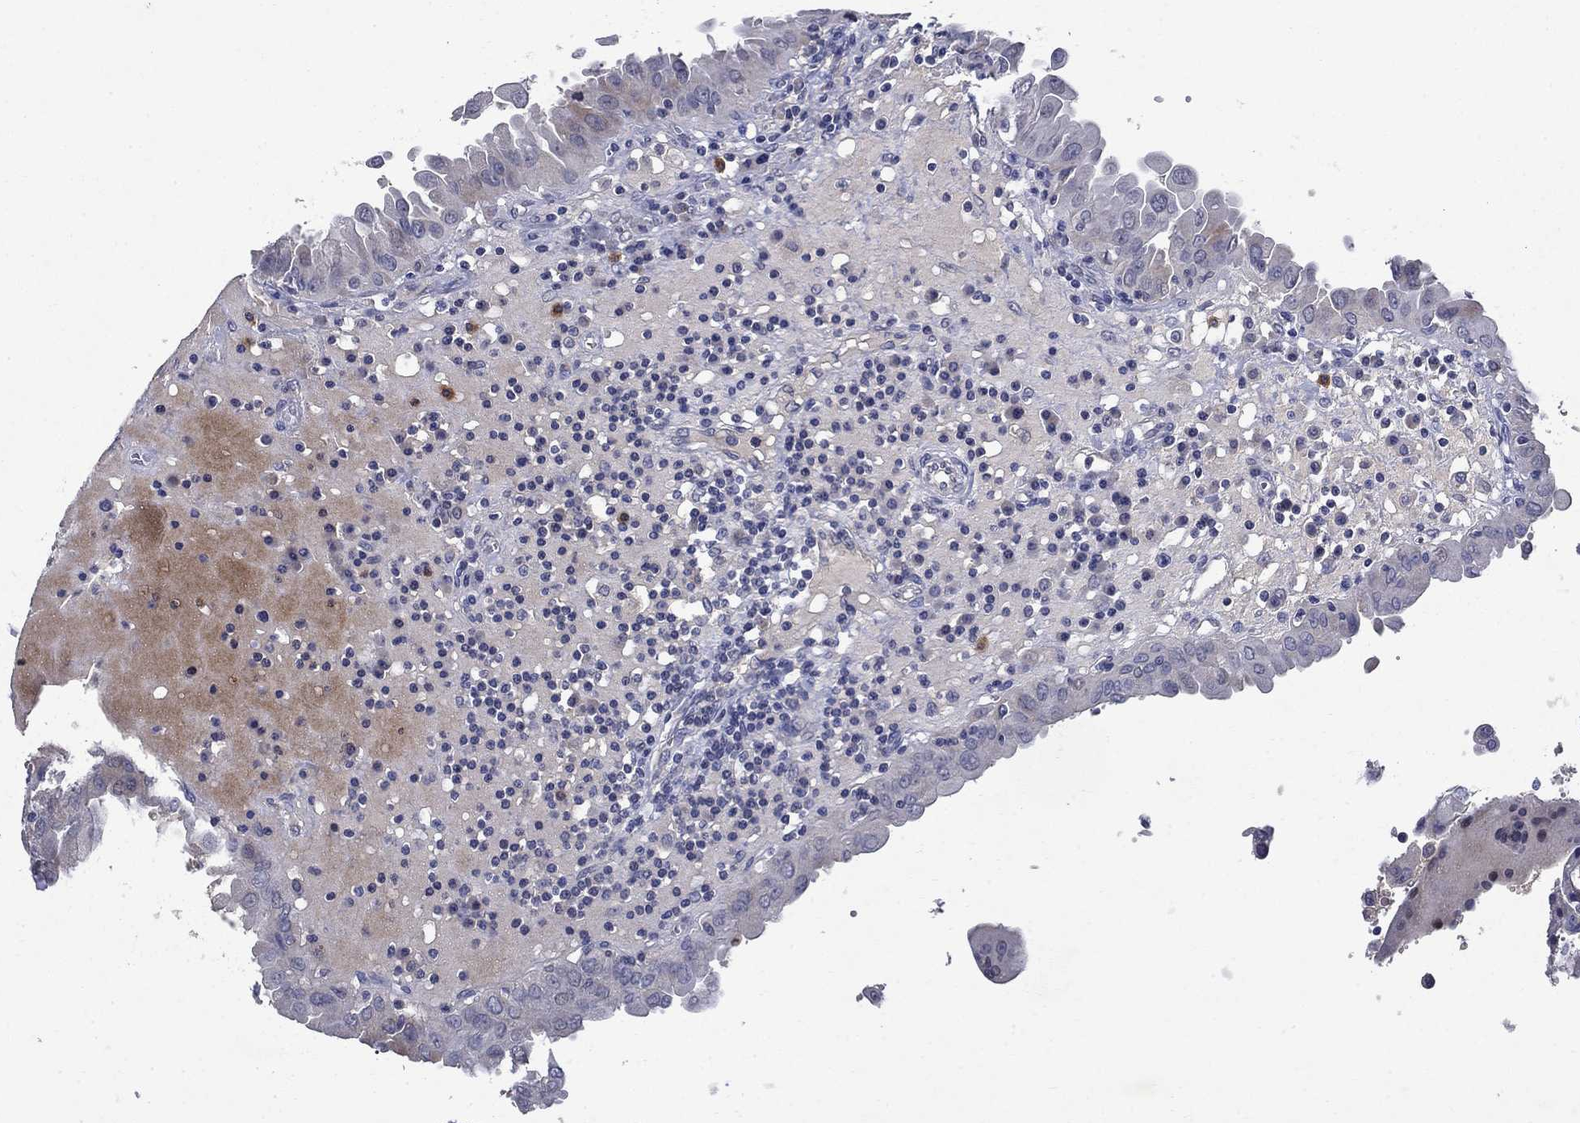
{"staining": {"intensity": "negative", "quantity": "none", "location": "none"}, "tissue": "thyroid cancer", "cell_type": "Tumor cells", "image_type": "cancer", "snomed": [{"axis": "morphology", "description": "Papillary adenocarcinoma, NOS"}, {"axis": "topography", "description": "Thyroid gland"}], "caption": "Immunohistochemistry photomicrograph of human papillary adenocarcinoma (thyroid) stained for a protein (brown), which shows no expression in tumor cells.", "gene": "STAB2", "patient": {"sex": "female", "age": 37}}